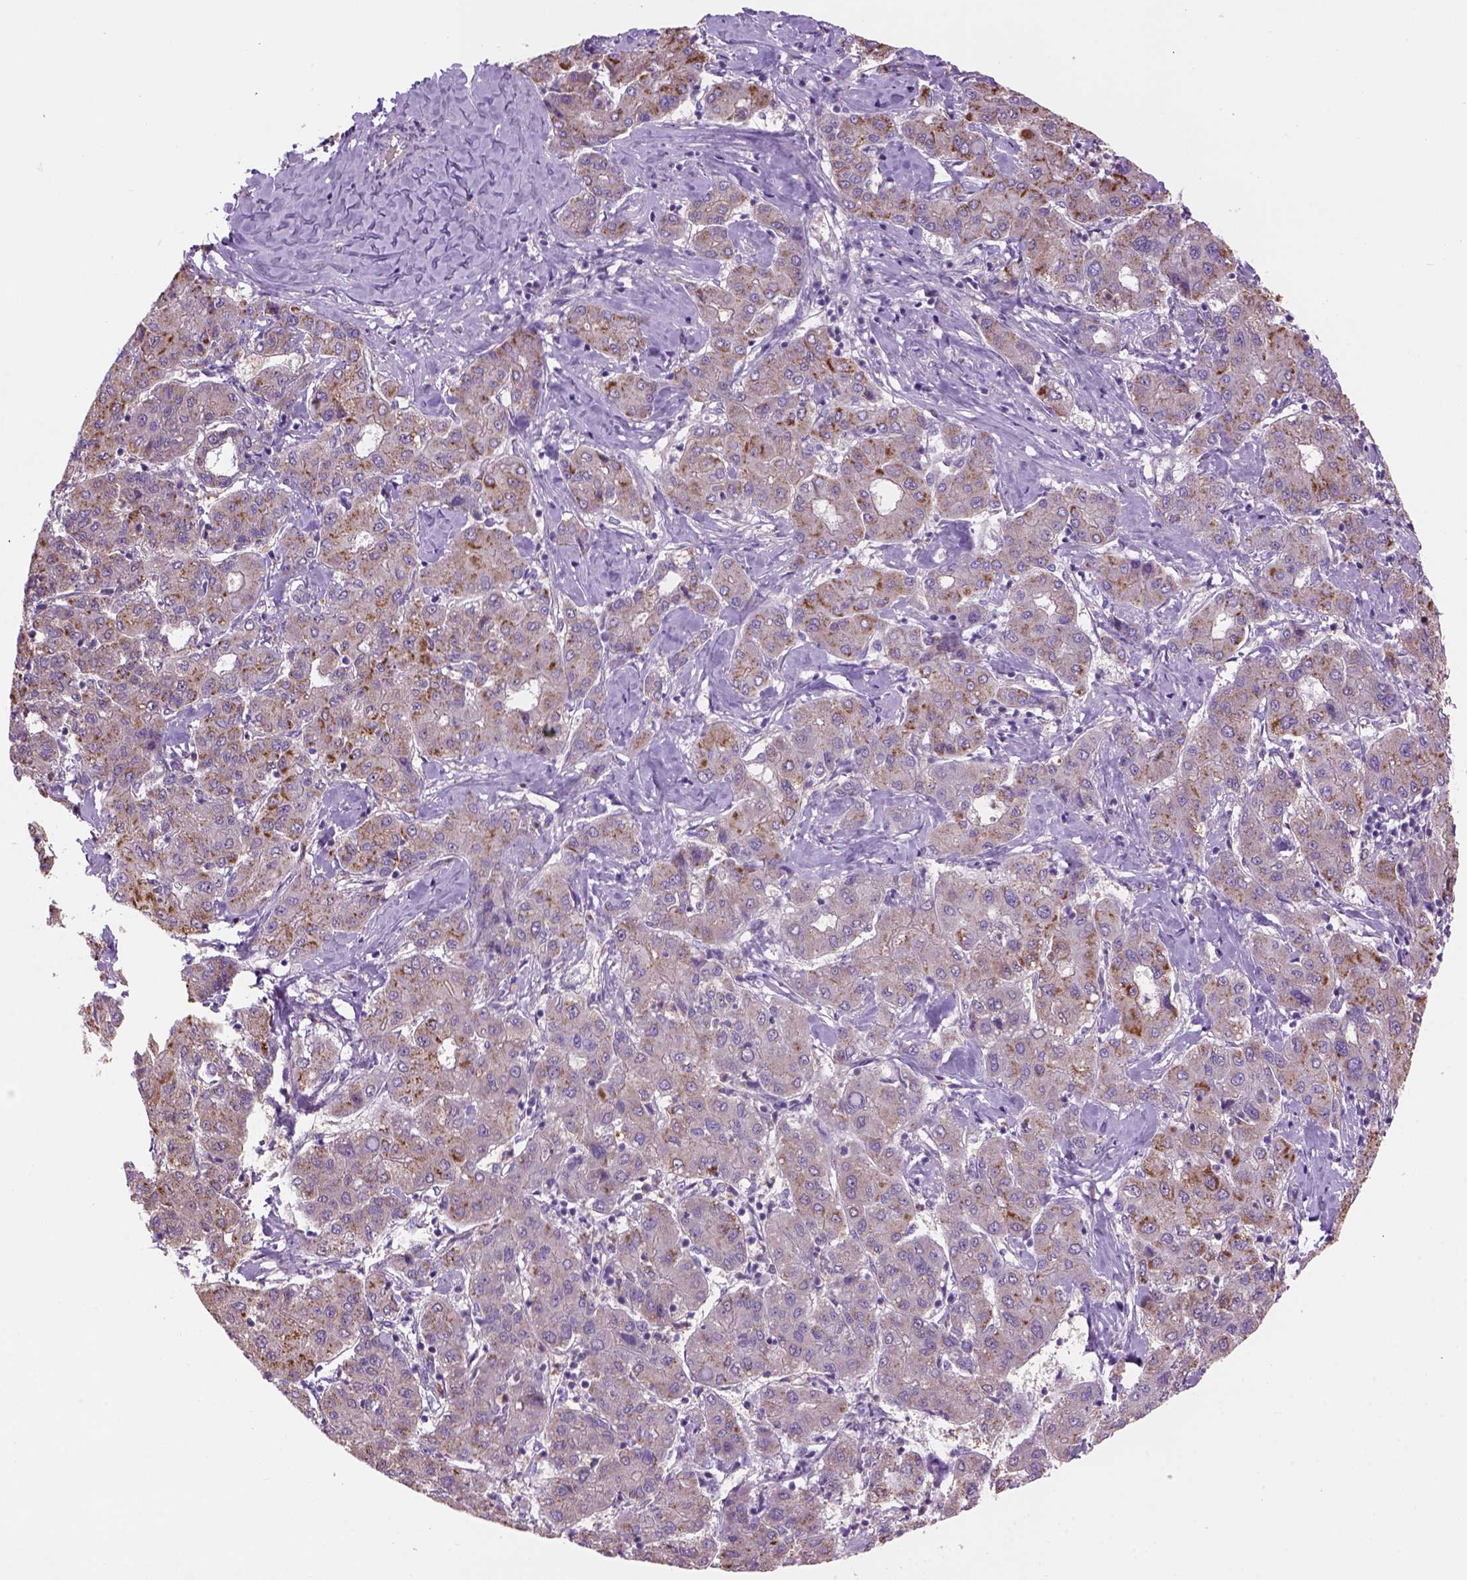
{"staining": {"intensity": "weak", "quantity": ">75%", "location": "cytoplasmic/membranous"}, "tissue": "liver cancer", "cell_type": "Tumor cells", "image_type": "cancer", "snomed": [{"axis": "morphology", "description": "Carcinoma, Hepatocellular, NOS"}, {"axis": "topography", "description": "Liver"}], "caption": "IHC photomicrograph of neoplastic tissue: human liver cancer stained using immunohistochemistry shows low levels of weak protein expression localized specifically in the cytoplasmic/membranous of tumor cells, appearing as a cytoplasmic/membranous brown color.", "gene": "CD84", "patient": {"sex": "male", "age": 65}}